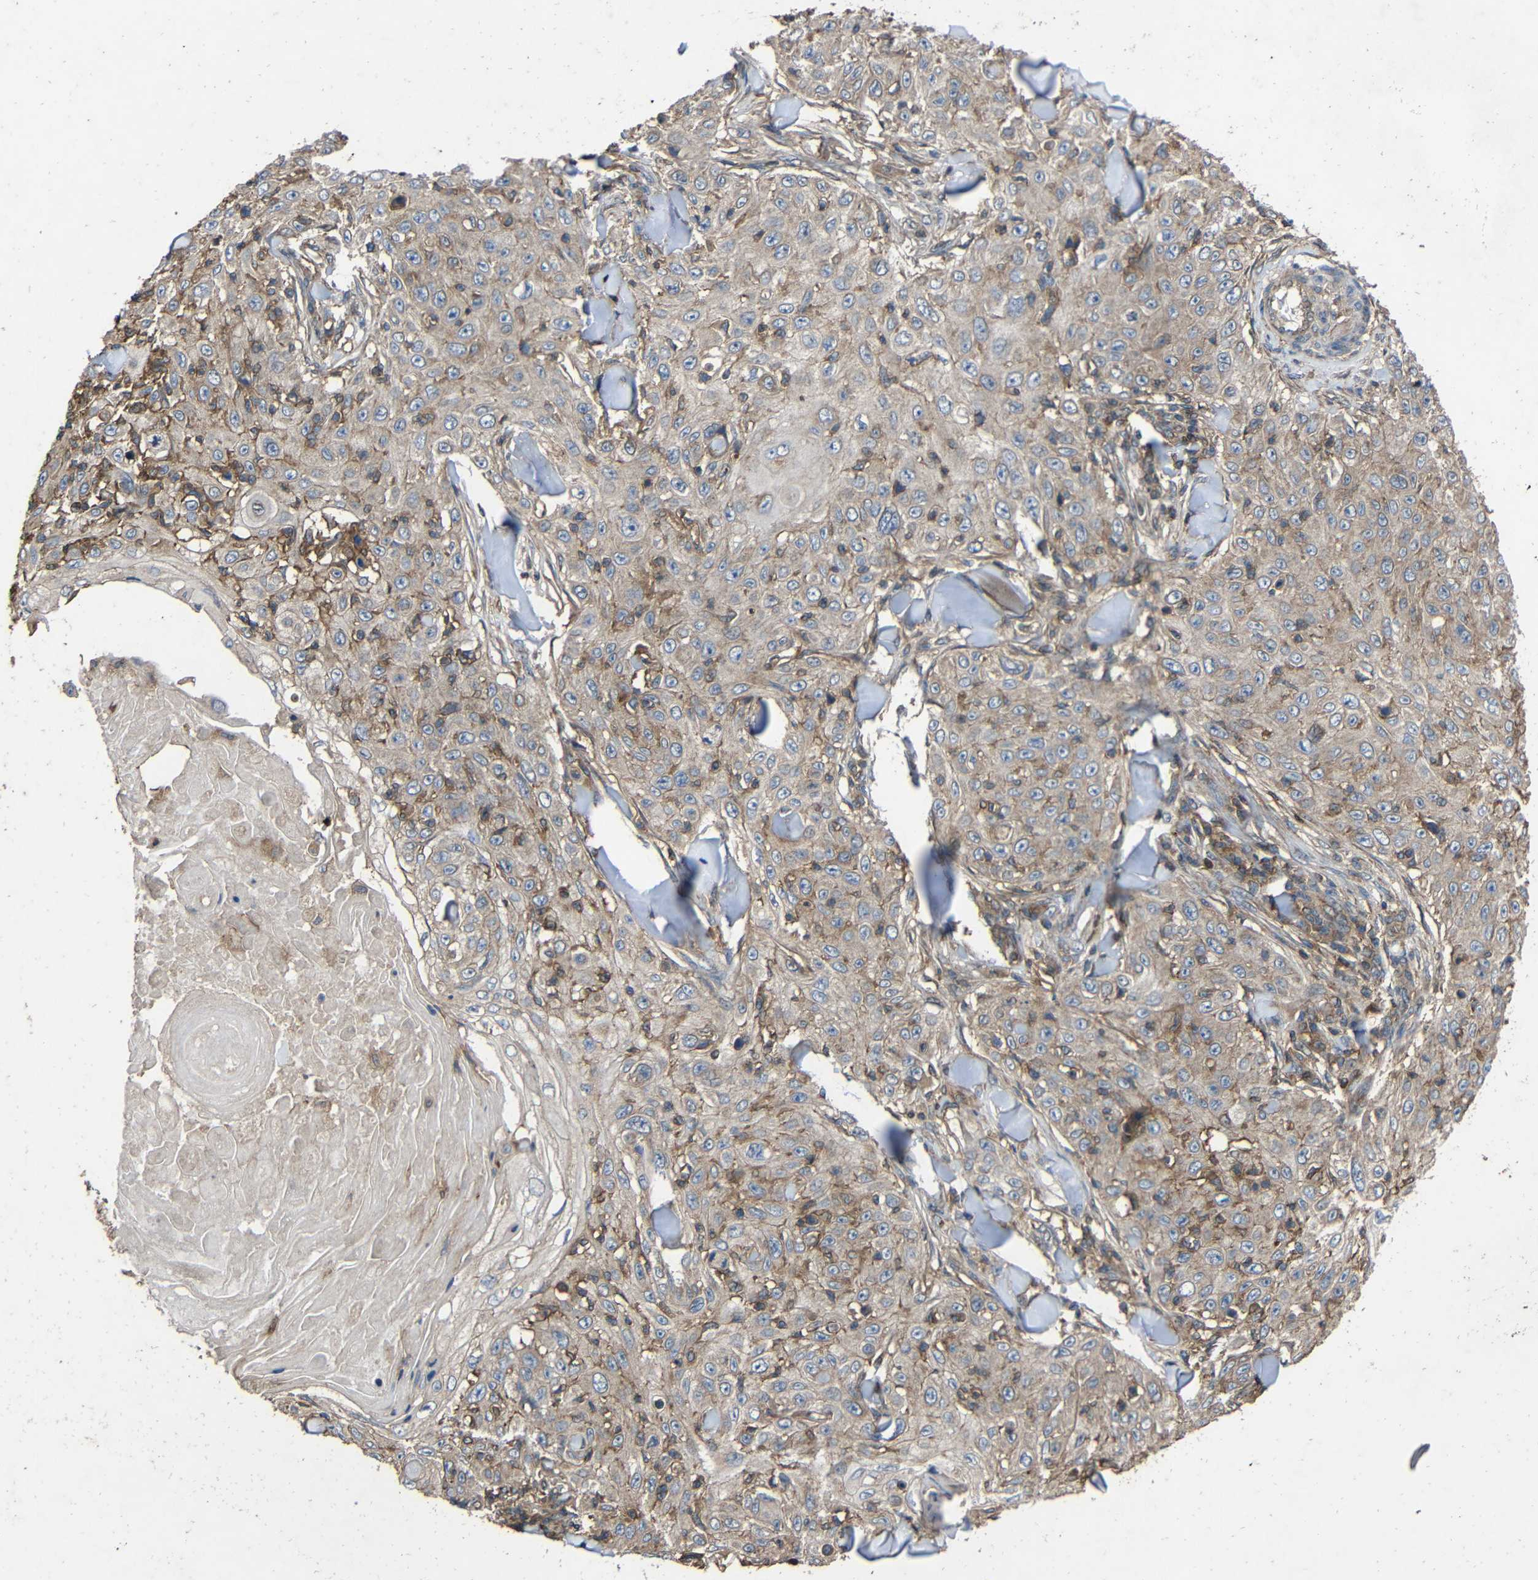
{"staining": {"intensity": "moderate", "quantity": "<25%", "location": "cytoplasmic/membranous"}, "tissue": "skin cancer", "cell_type": "Tumor cells", "image_type": "cancer", "snomed": [{"axis": "morphology", "description": "Squamous cell carcinoma, NOS"}, {"axis": "topography", "description": "Skin"}], "caption": "Squamous cell carcinoma (skin) stained with DAB (3,3'-diaminobenzidine) immunohistochemistry (IHC) shows low levels of moderate cytoplasmic/membranous staining in approximately <25% of tumor cells. Ihc stains the protein in brown and the nuclei are stained blue.", "gene": "TREM2", "patient": {"sex": "male", "age": 86}}